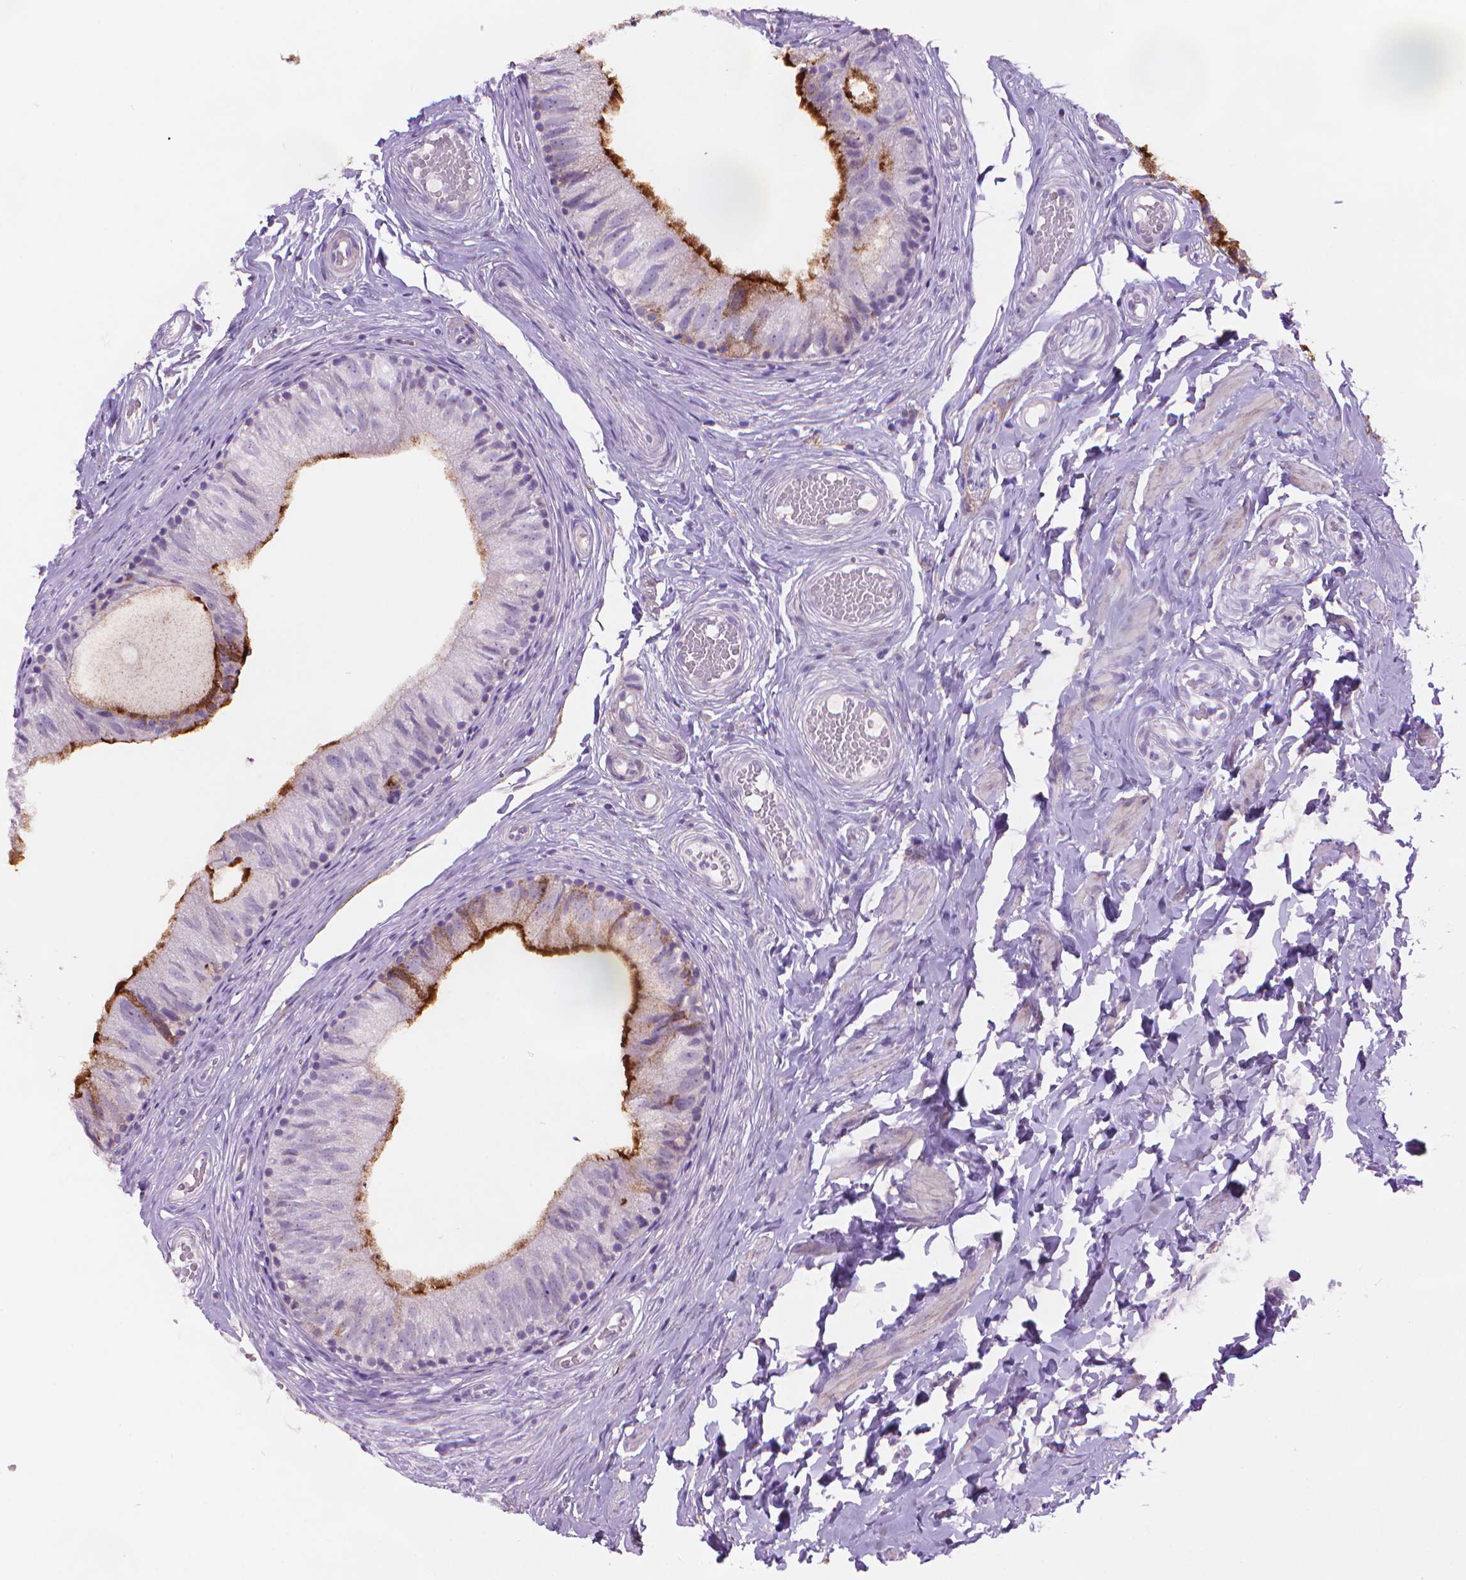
{"staining": {"intensity": "strong", "quantity": "25%-75%", "location": "cytoplasmic/membranous"}, "tissue": "epididymis", "cell_type": "Glandular cells", "image_type": "normal", "snomed": [{"axis": "morphology", "description": "Normal tissue, NOS"}, {"axis": "topography", "description": "Epididymis"}], "caption": "Glandular cells display high levels of strong cytoplasmic/membranous positivity in approximately 25%-75% of cells in benign human epididymis.", "gene": "MUC1", "patient": {"sex": "male", "age": 29}}